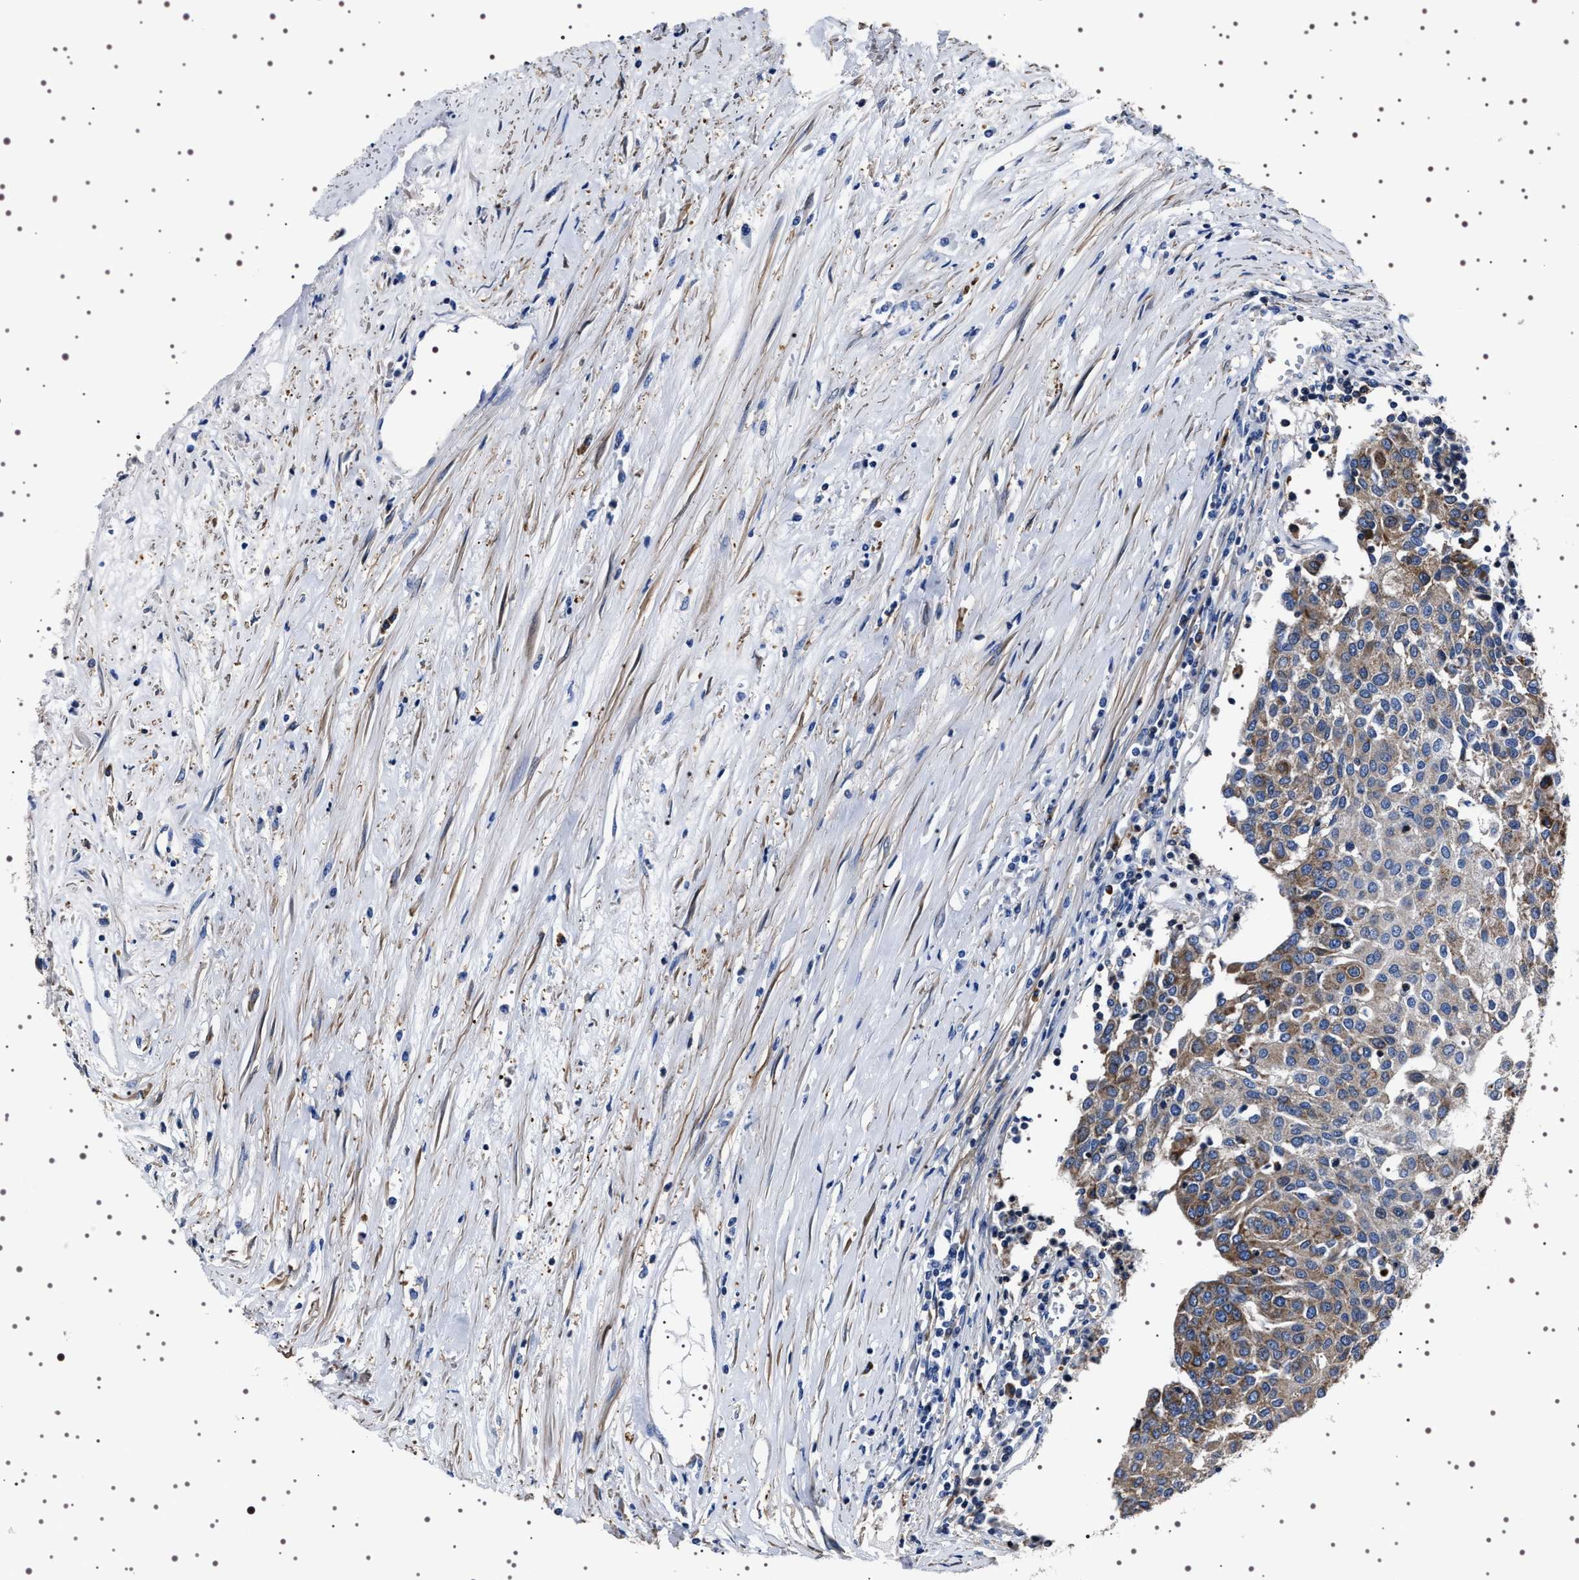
{"staining": {"intensity": "moderate", "quantity": ">75%", "location": "cytoplasmic/membranous"}, "tissue": "urothelial cancer", "cell_type": "Tumor cells", "image_type": "cancer", "snomed": [{"axis": "morphology", "description": "Urothelial carcinoma, High grade"}, {"axis": "topography", "description": "Urinary bladder"}], "caption": "Moderate cytoplasmic/membranous protein expression is seen in about >75% of tumor cells in high-grade urothelial carcinoma.", "gene": "WDR1", "patient": {"sex": "female", "age": 85}}